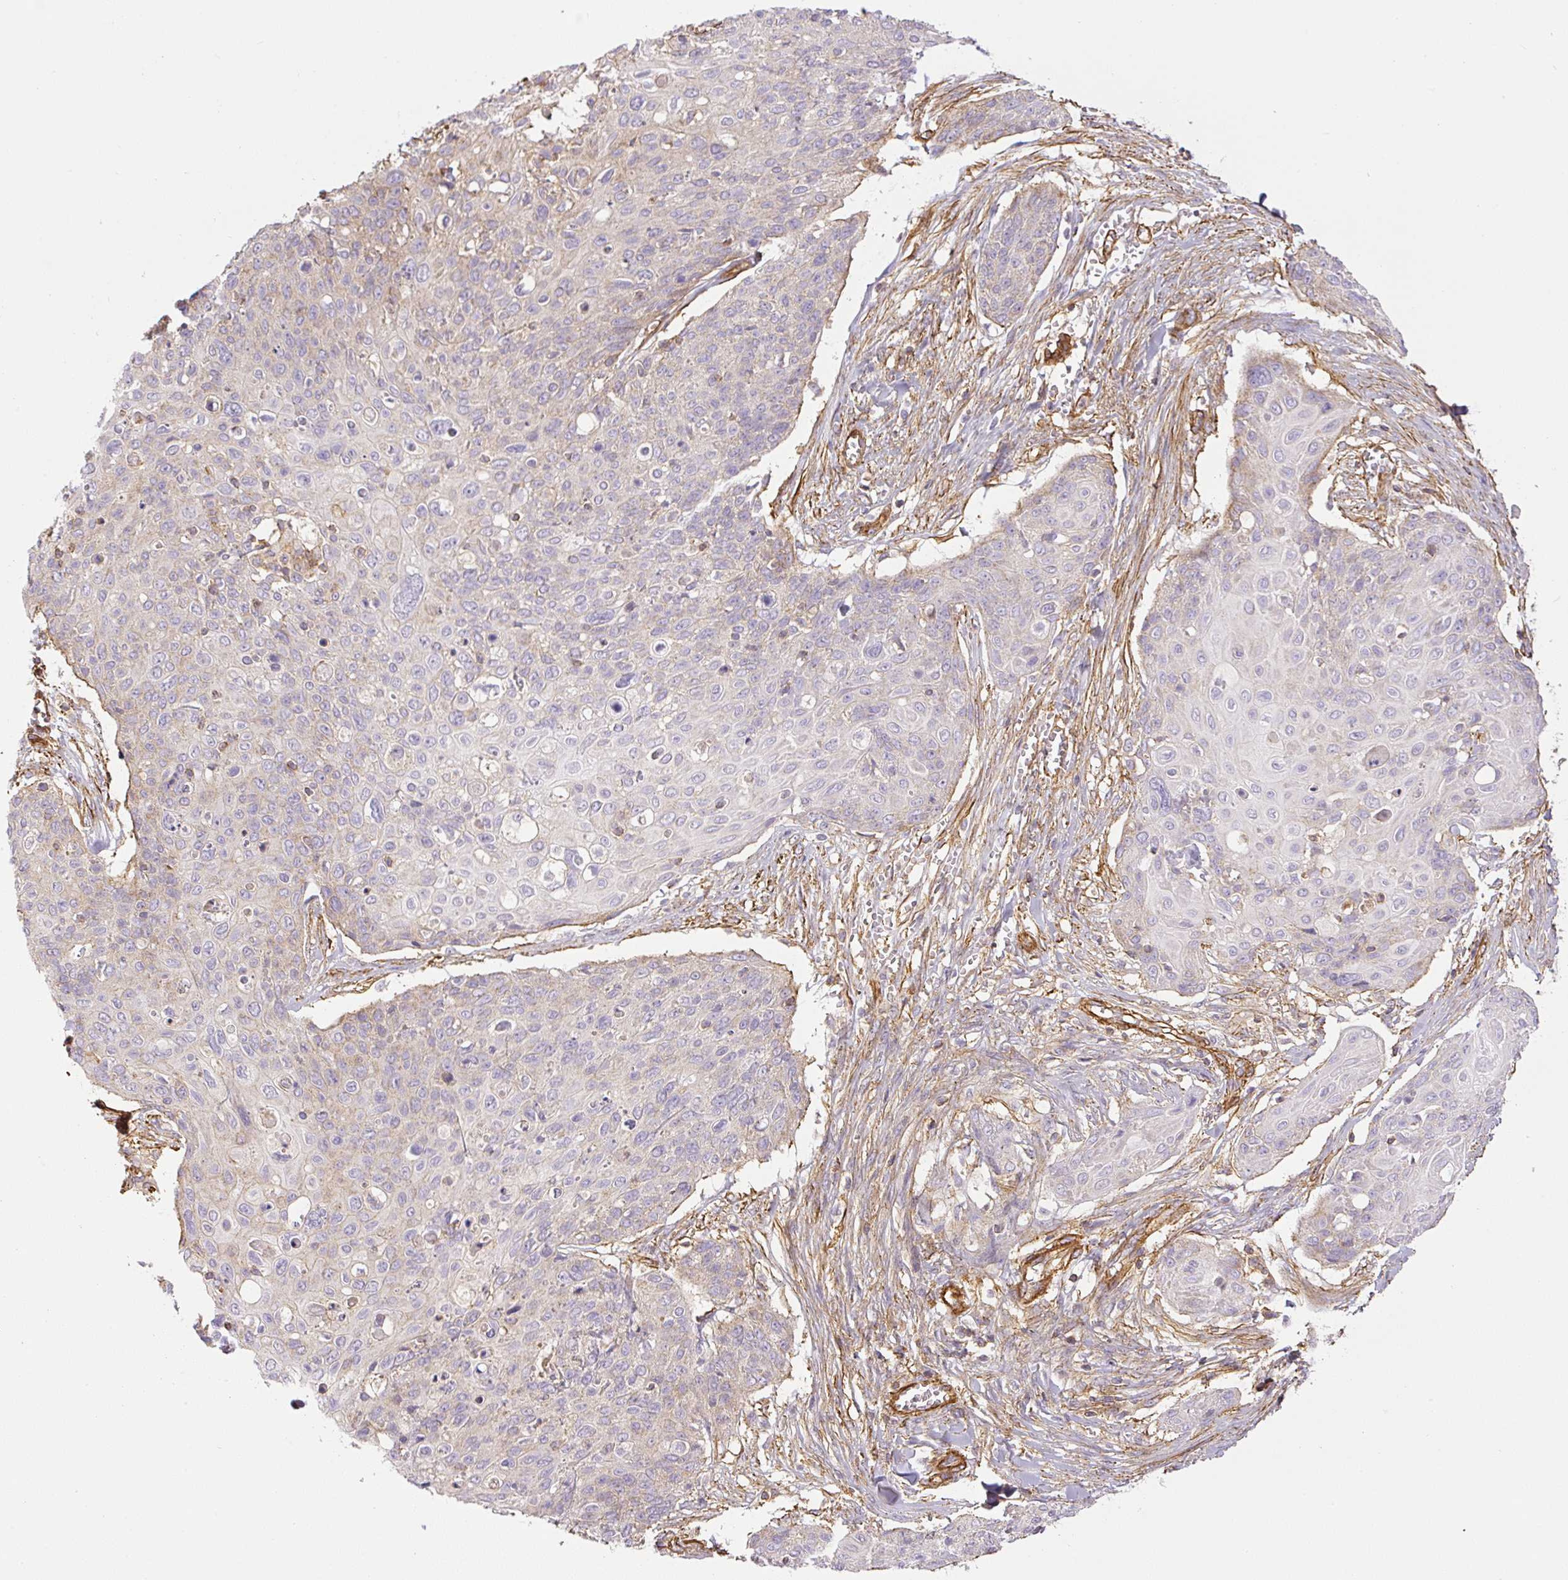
{"staining": {"intensity": "negative", "quantity": "none", "location": "none"}, "tissue": "skin cancer", "cell_type": "Tumor cells", "image_type": "cancer", "snomed": [{"axis": "morphology", "description": "Squamous cell carcinoma, NOS"}, {"axis": "topography", "description": "Skin"}, {"axis": "topography", "description": "Vulva"}], "caption": "Squamous cell carcinoma (skin) was stained to show a protein in brown. There is no significant staining in tumor cells.", "gene": "MYL12A", "patient": {"sex": "female", "age": 85}}